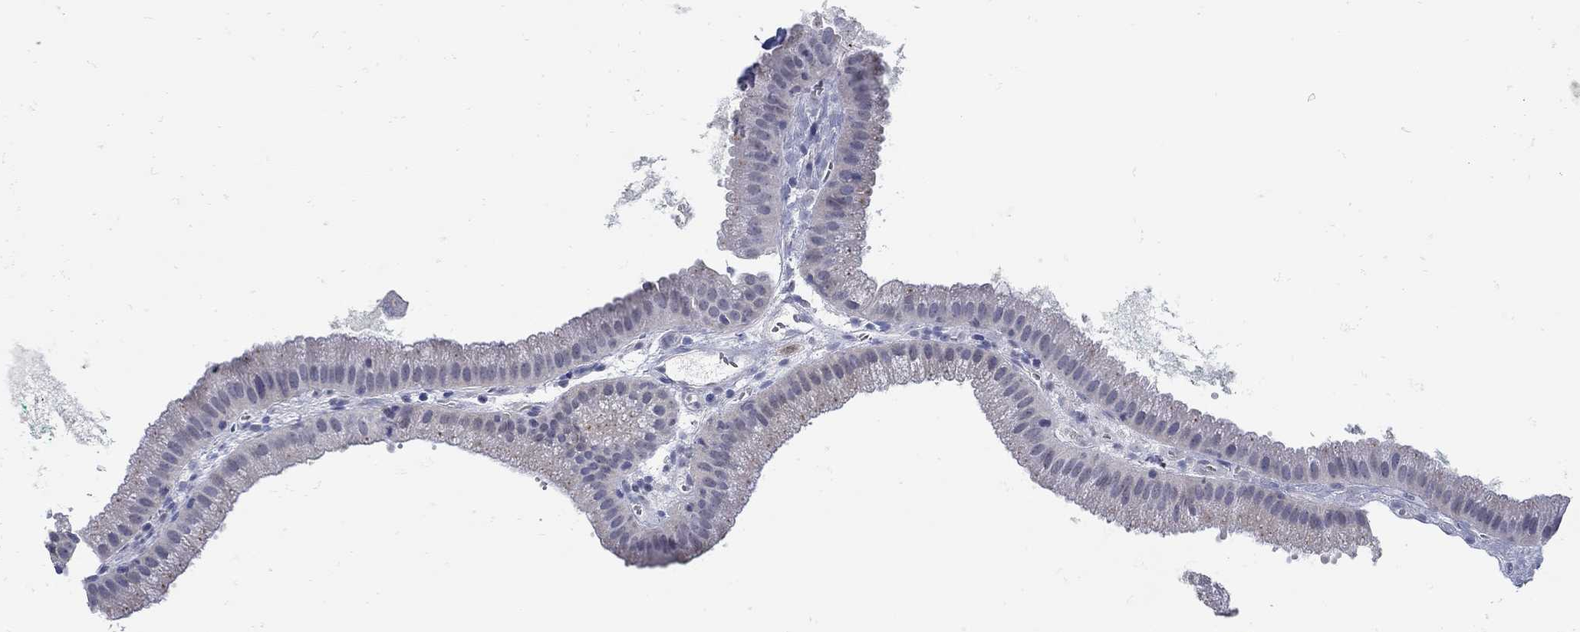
{"staining": {"intensity": "negative", "quantity": "none", "location": "none"}, "tissue": "gallbladder", "cell_type": "Glandular cells", "image_type": "normal", "snomed": [{"axis": "morphology", "description": "Normal tissue, NOS"}, {"axis": "topography", "description": "Gallbladder"}], "caption": "Immunohistochemistry of normal human gallbladder displays no expression in glandular cells.", "gene": "KCNN3", "patient": {"sex": "male", "age": 67}}